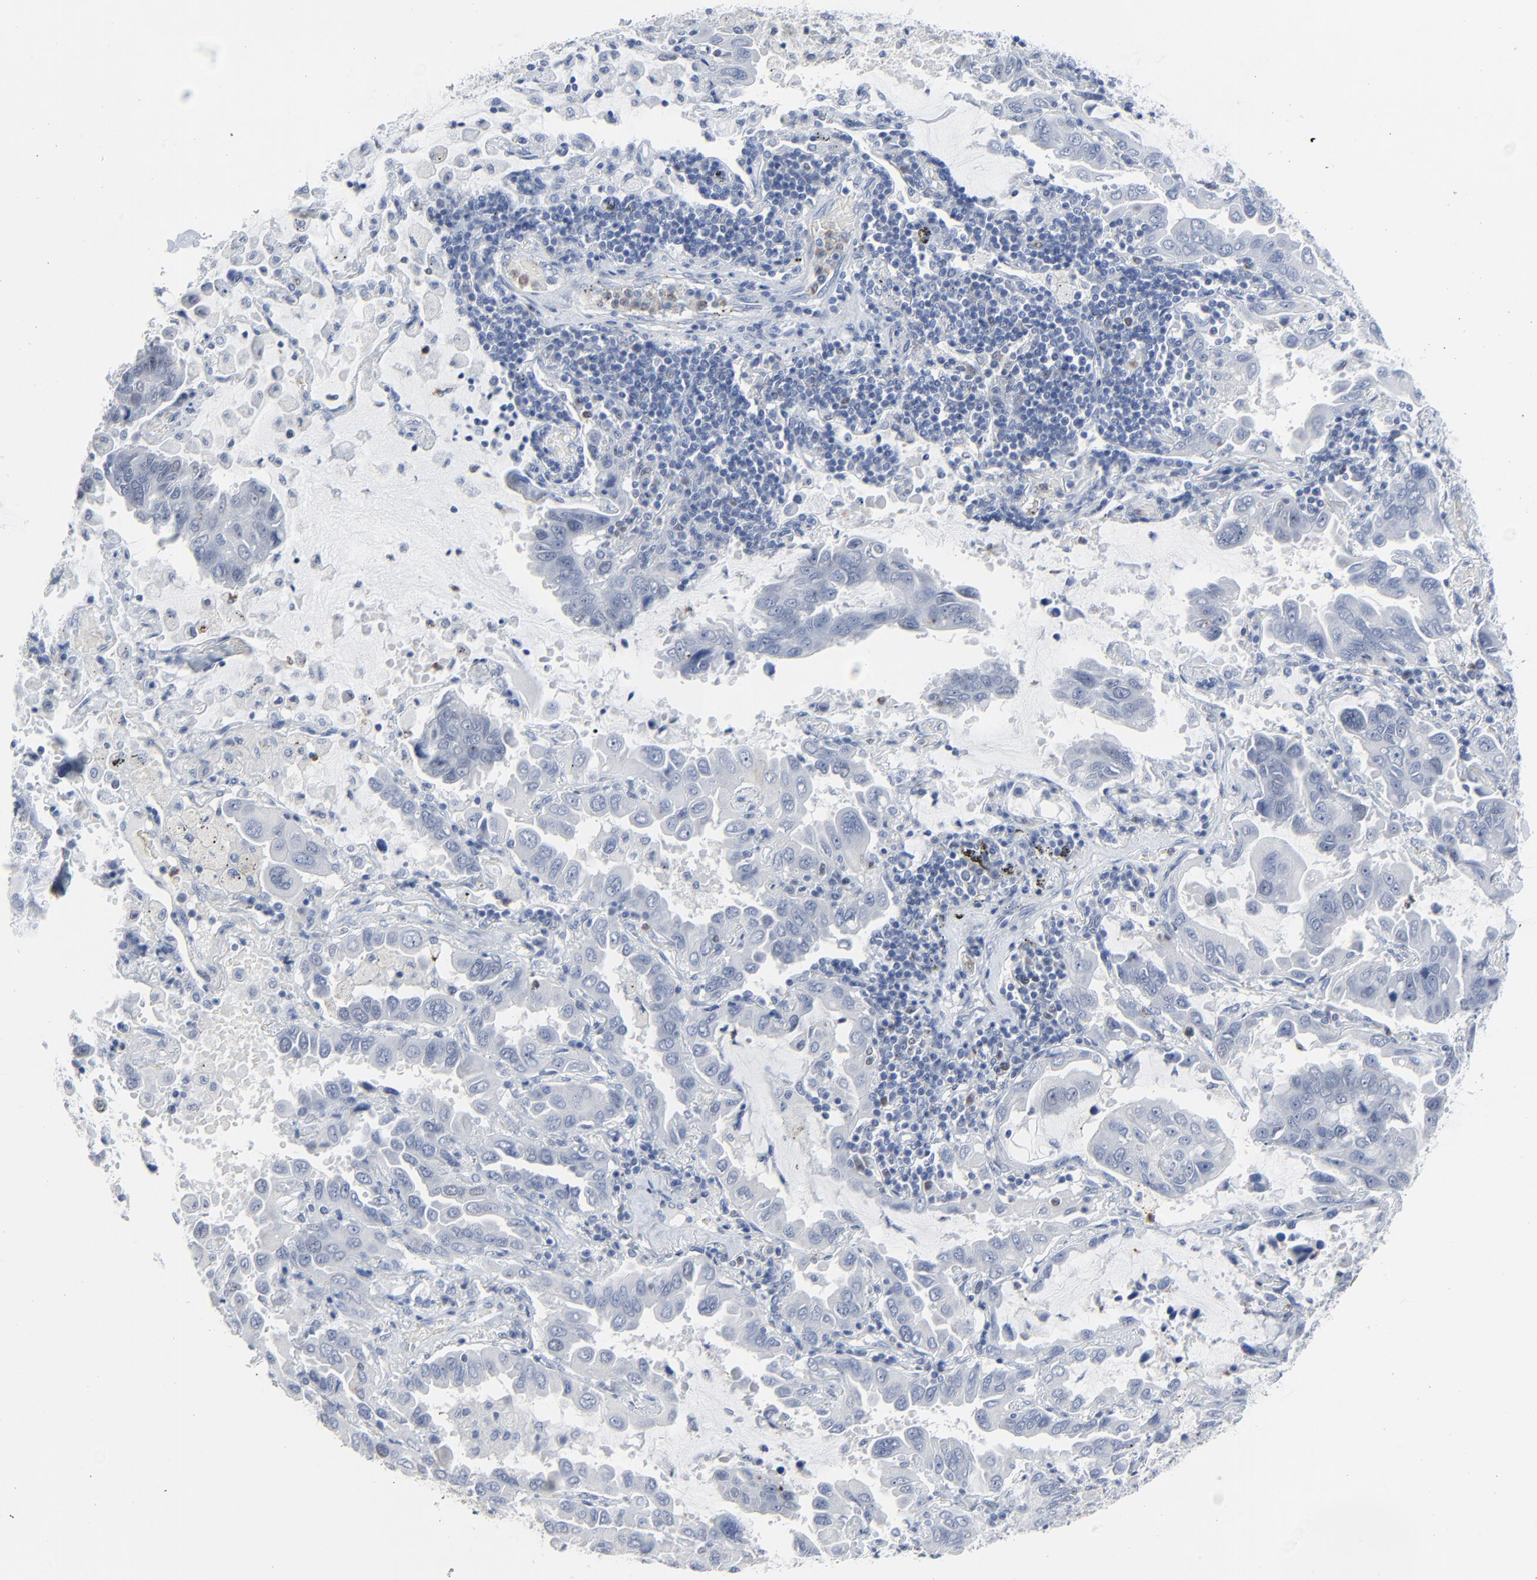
{"staining": {"intensity": "negative", "quantity": "none", "location": "none"}, "tissue": "lung cancer", "cell_type": "Tumor cells", "image_type": "cancer", "snomed": [{"axis": "morphology", "description": "Adenocarcinoma, NOS"}, {"axis": "topography", "description": "Lung"}], "caption": "The photomicrograph reveals no significant staining in tumor cells of adenocarcinoma (lung). Nuclei are stained in blue.", "gene": "BIRC3", "patient": {"sex": "male", "age": 64}}